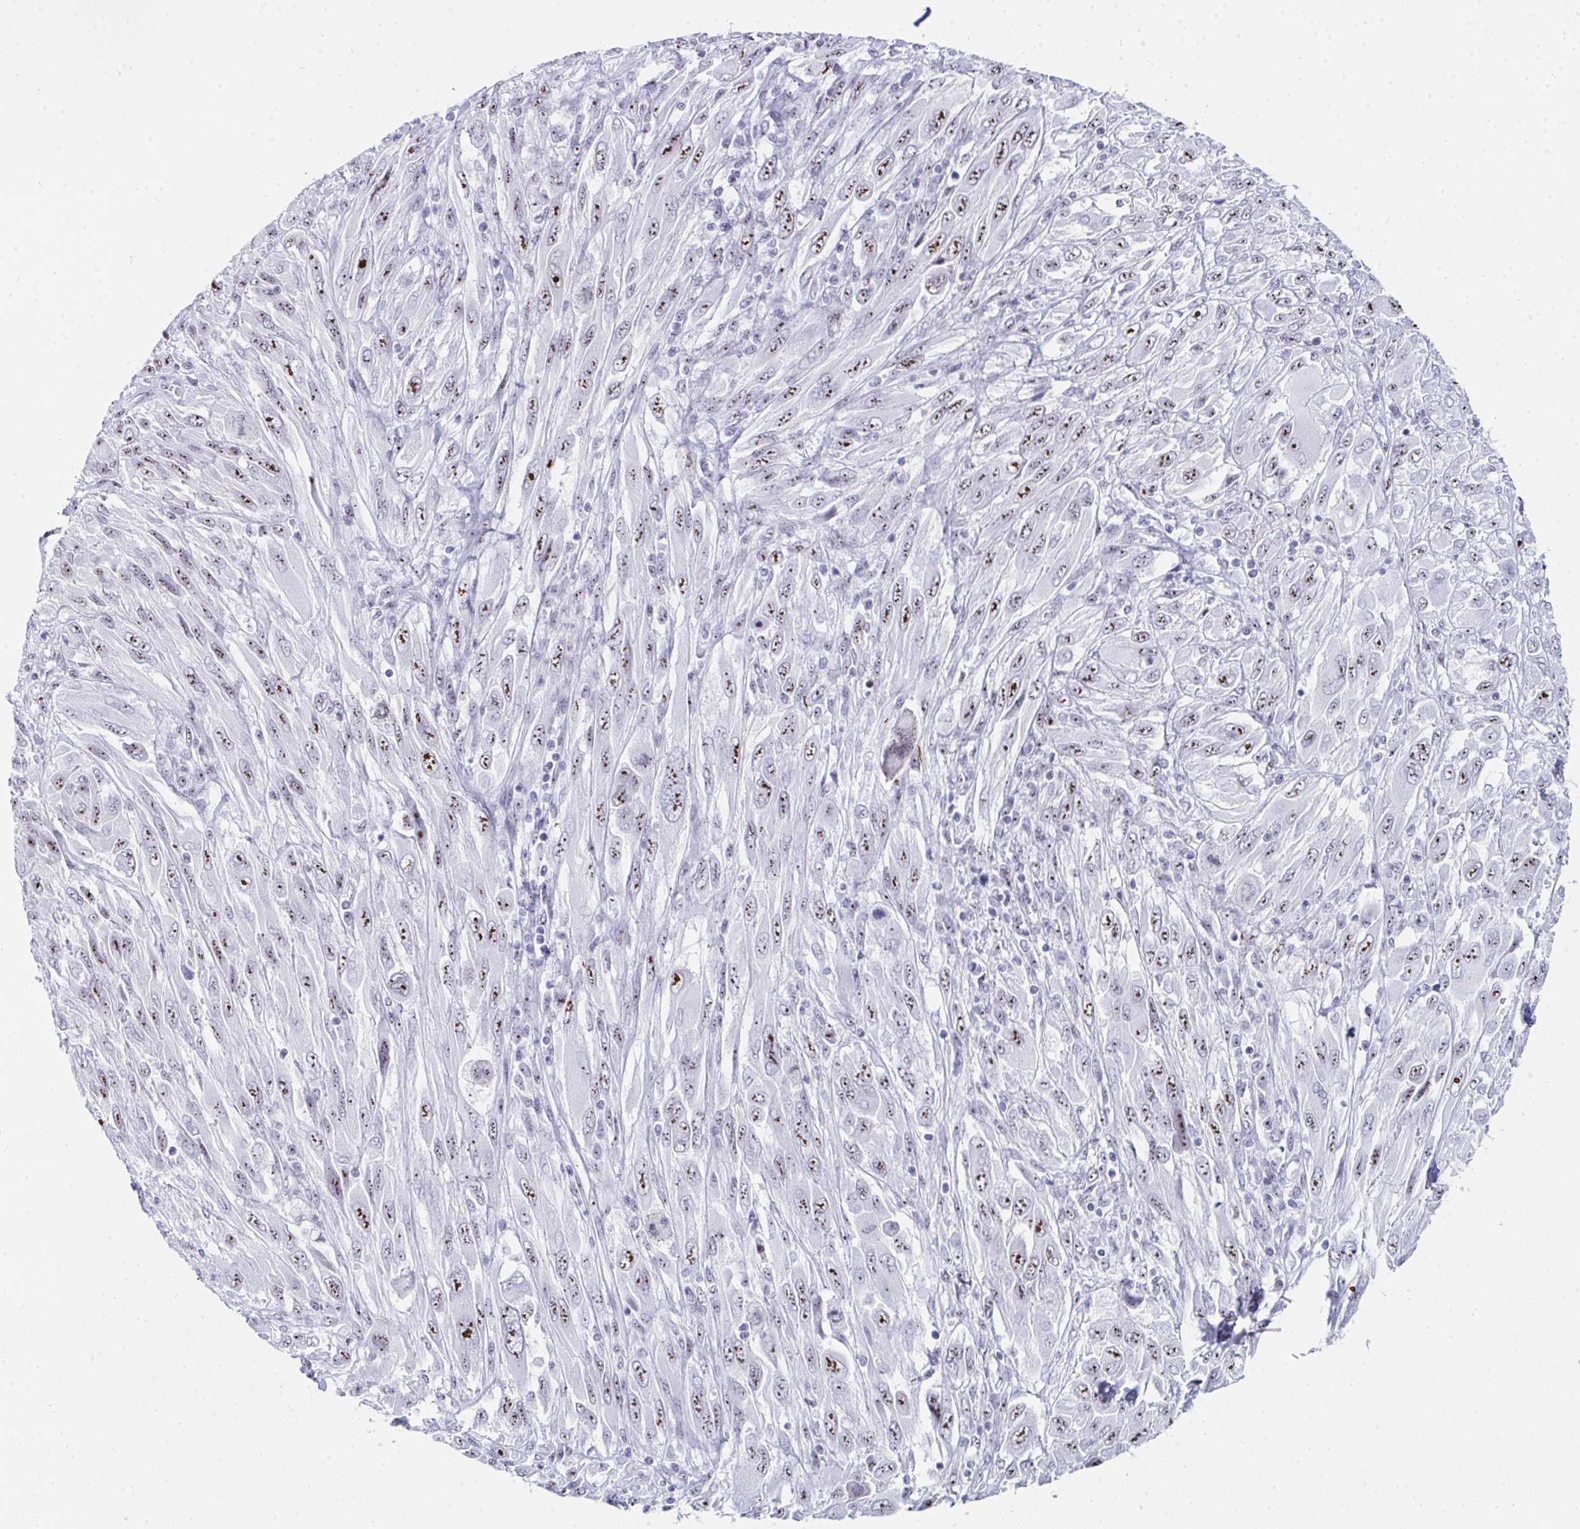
{"staining": {"intensity": "moderate", "quantity": ">75%", "location": "nuclear"}, "tissue": "melanoma", "cell_type": "Tumor cells", "image_type": "cancer", "snomed": [{"axis": "morphology", "description": "Malignant melanoma, NOS"}, {"axis": "topography", "description": "Skin"}], "caption": "A medium amount of moderate nuclear staining is seen in approximately >75% of tumor cells in malignant melanoma tissue.", "gene": "NOP10", "patient": {"sex": "female", "age": 91}}